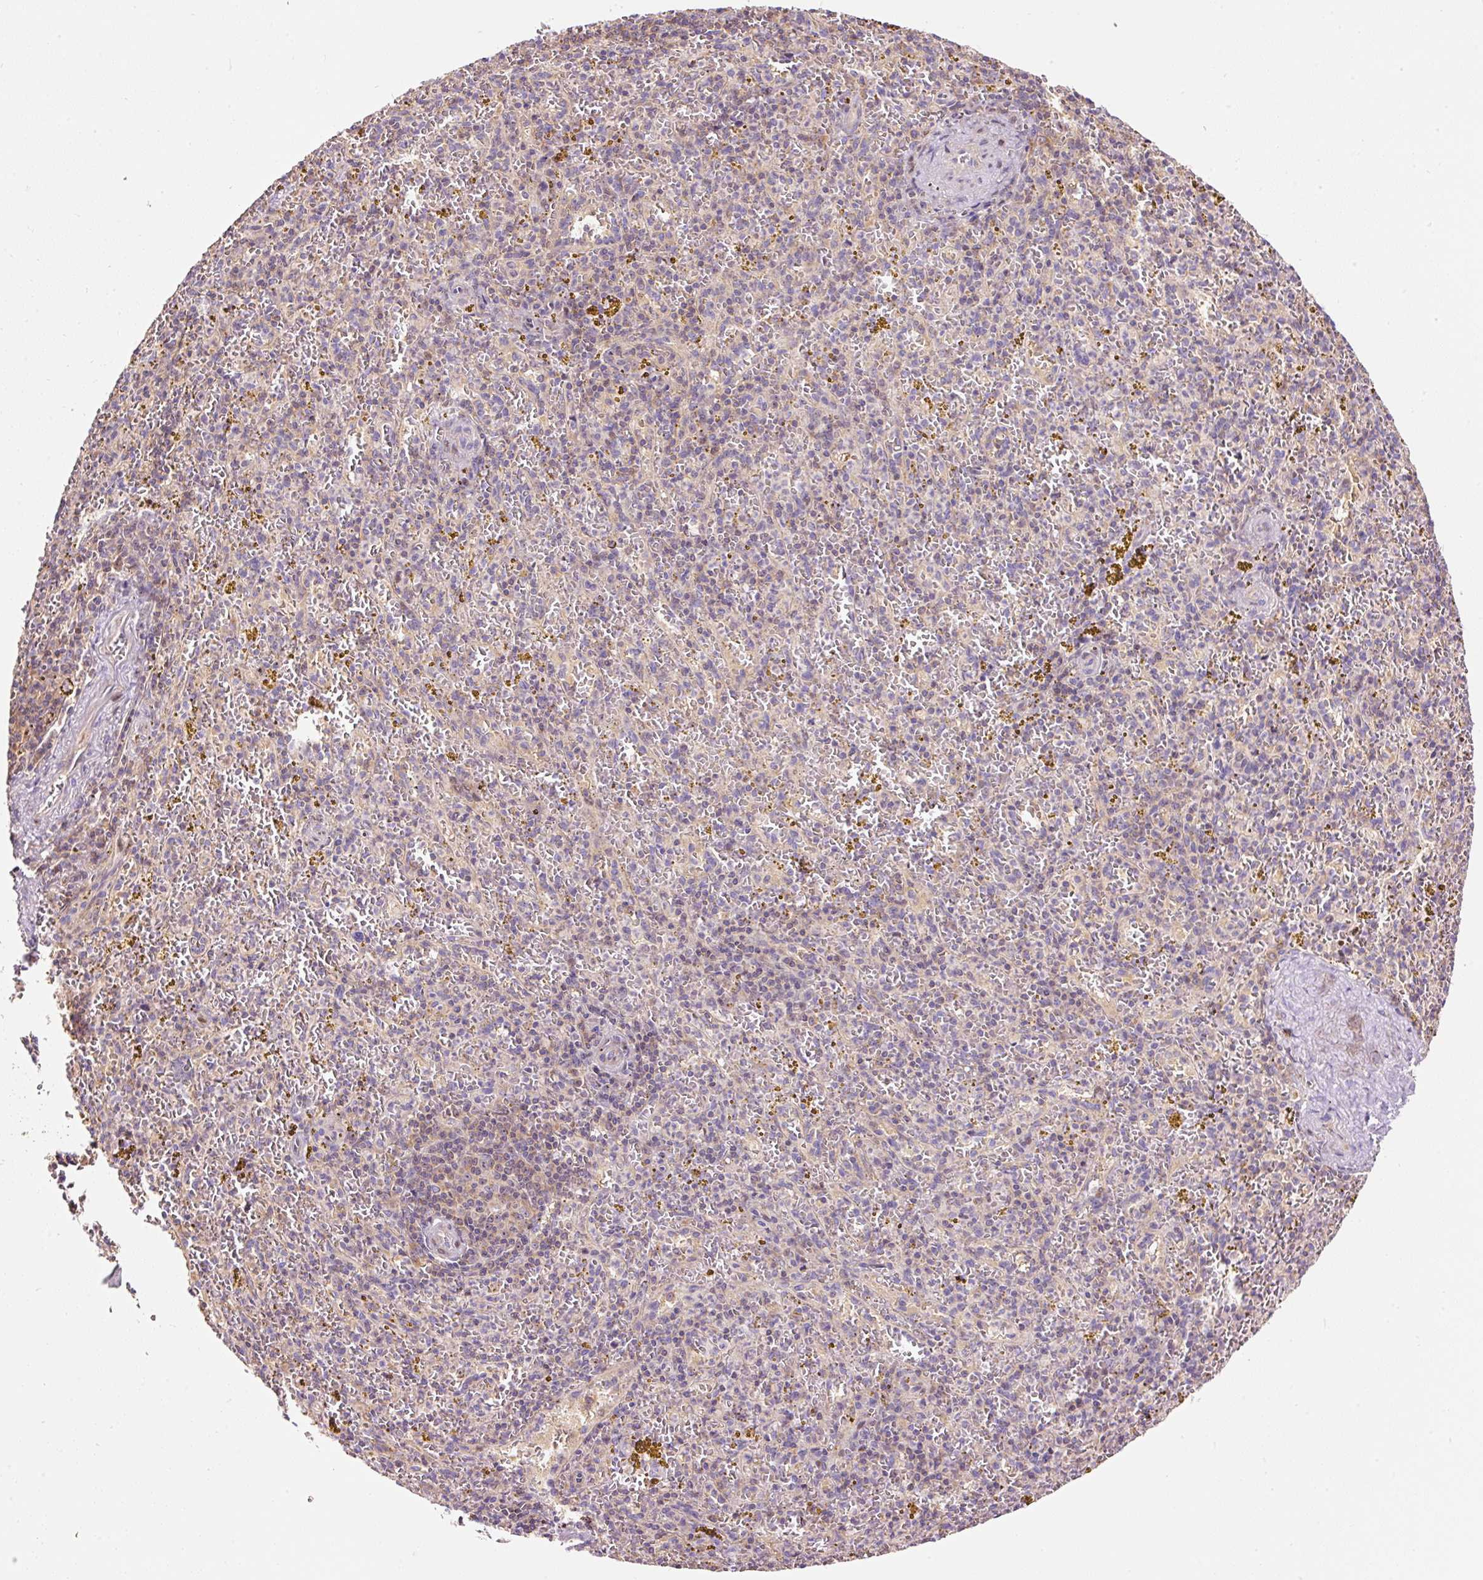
{"staining": {"intensity": "negative", "quantity": "none", "location": "none"}, "tissue": "spleen", "cell_type": "Cells in red pulp", "image_type": "normal", "snomed": [{"axis": "morphology", "description": "Normal tissue, NOS"}, {"axis": "topography", "description": "Spleen"}], "caption": "Spleen stained for a protein using immunohistochemistry (IHC) reveals no positivity cells in red pulp.", "gene": "BOLA3", "patient": {"sex": "male", "age": 57}}